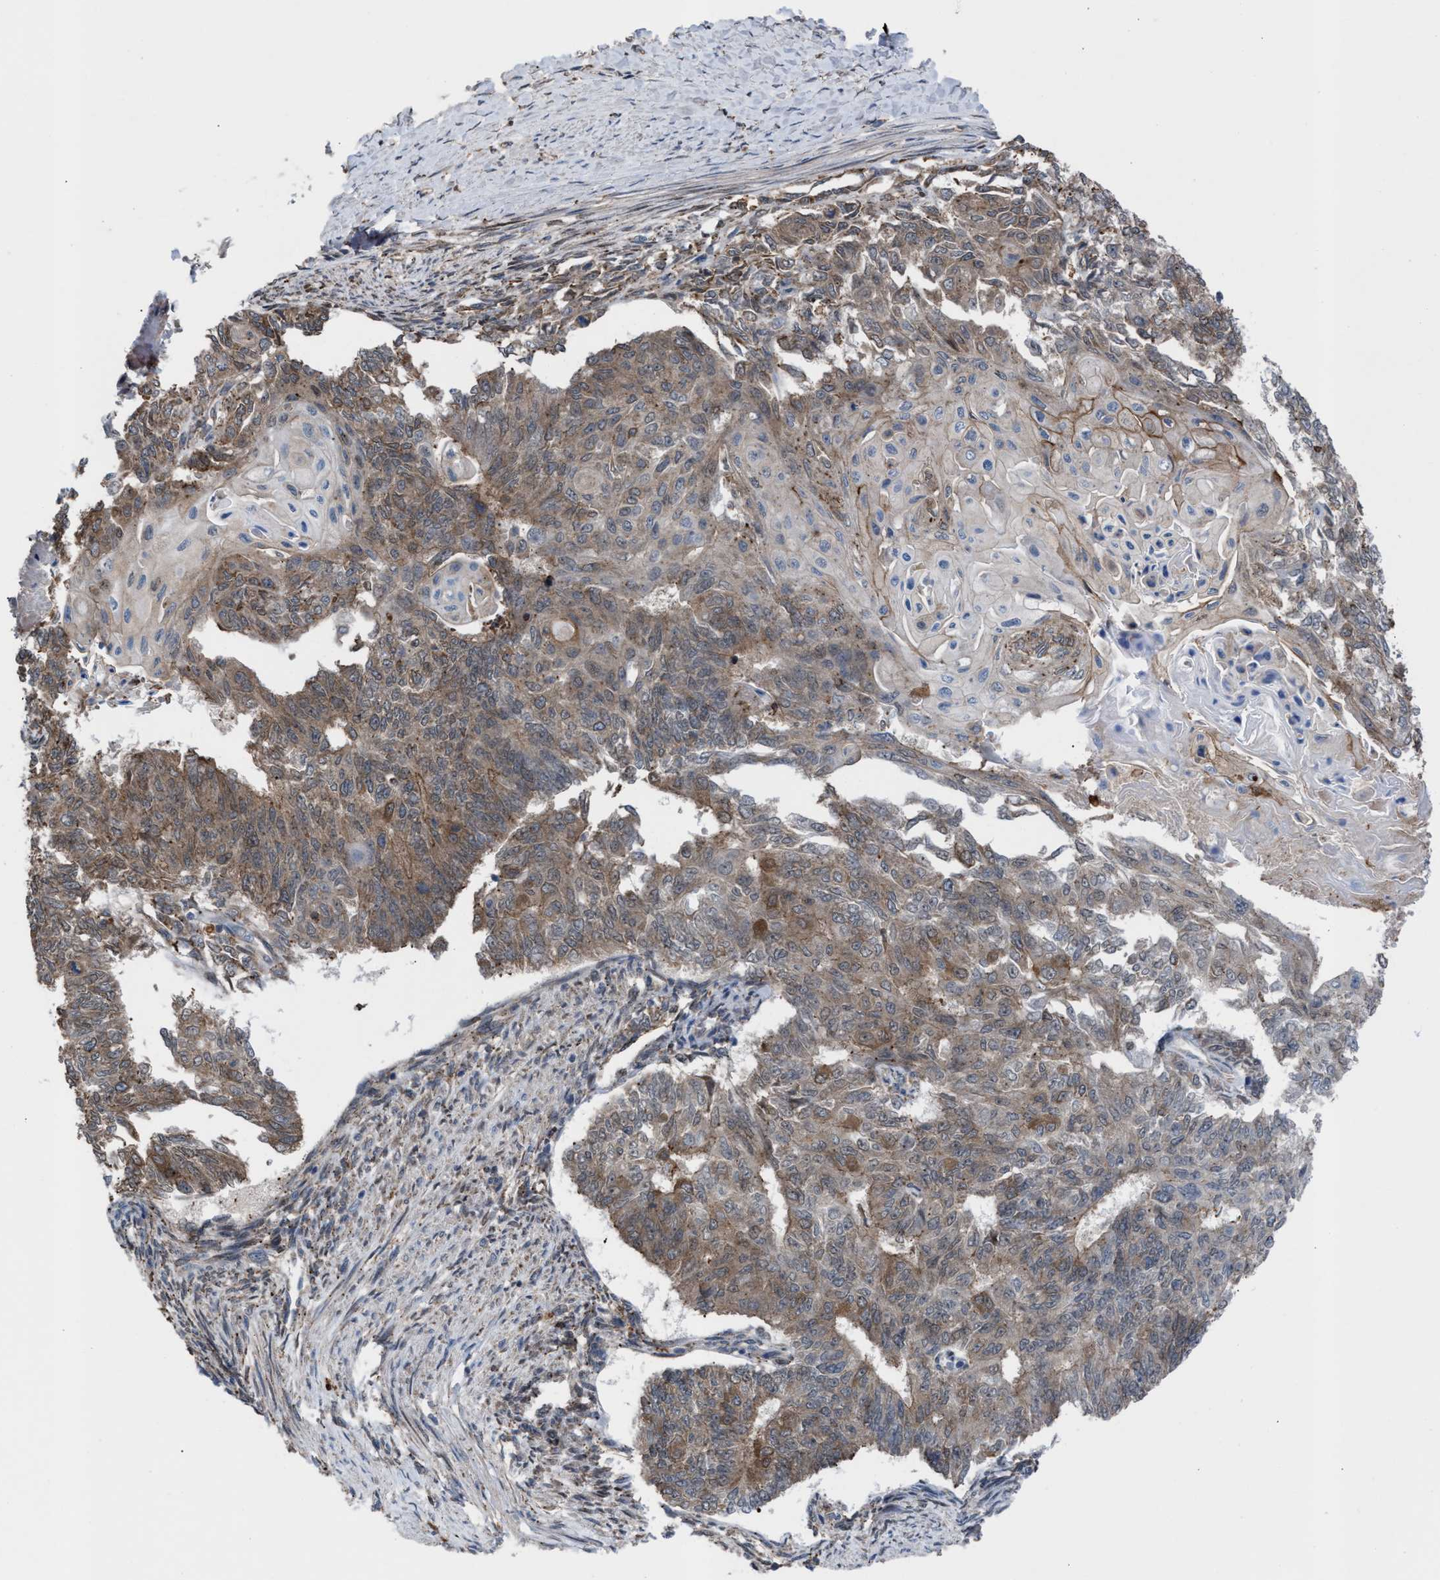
{"staining": {"intensity": "moderate", "quantity": ">75%", "location": "cytoplasmic/membranous"}, "tissue": "endometrial cancer", "cell_type": "Tumor cells", "image_type": "cancer", "snomed": [{"axis": "morphology", "description": "Adenocarcinoma, NOS"}, {"axis": "topography", "description": "Endometrium"}], "caption": "Immunohistochemistry (IHC) micrograph of endometrial cancer (adenocarcinoma) stained for a protein (brown), which shows medium levels of moderate cytoplasmic/membranous positivity in approximately >75% of tumor cells.", "gene": "TP53BP2", "patient": {"sex": "female", "age": 32}}